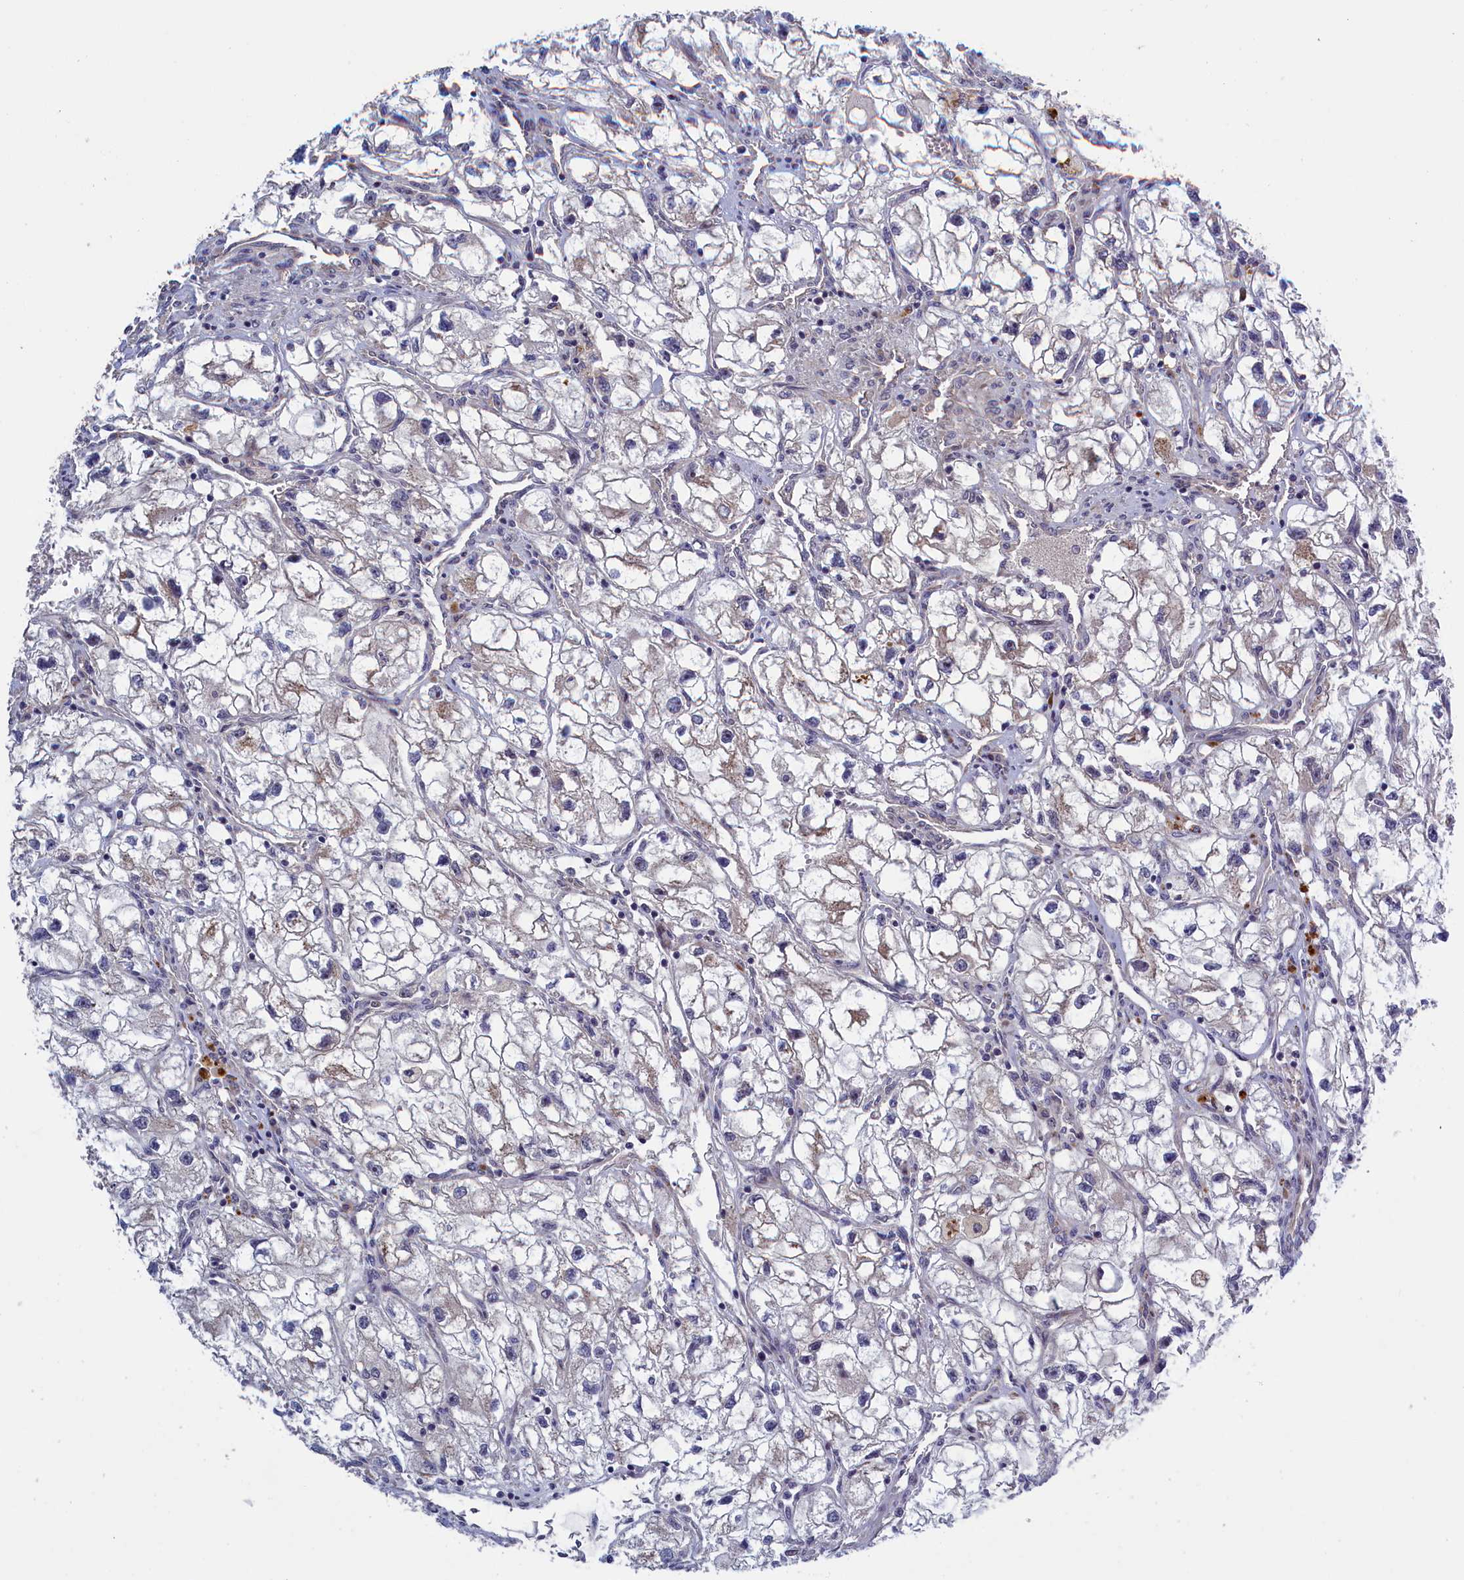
{"staining": {"intensity": "weak", "quantity": "<25%", "location": "cytoplasmic/membranous"}, "tissue": "renal cancer", "cell_type": "Tumor cells", "image_type": "cancer", "snomed": [{"axis": "morphology", "description": "Adenocarcinoma, NOS"}, {"axis": "topography", "description": "Kidney"}], "caption": "Micrograph shows no significant protein positivity in tumor cells of renal adenocarcinoma.", "gene": "LSG1", "patient": {"sex": "female", "age": 70}}